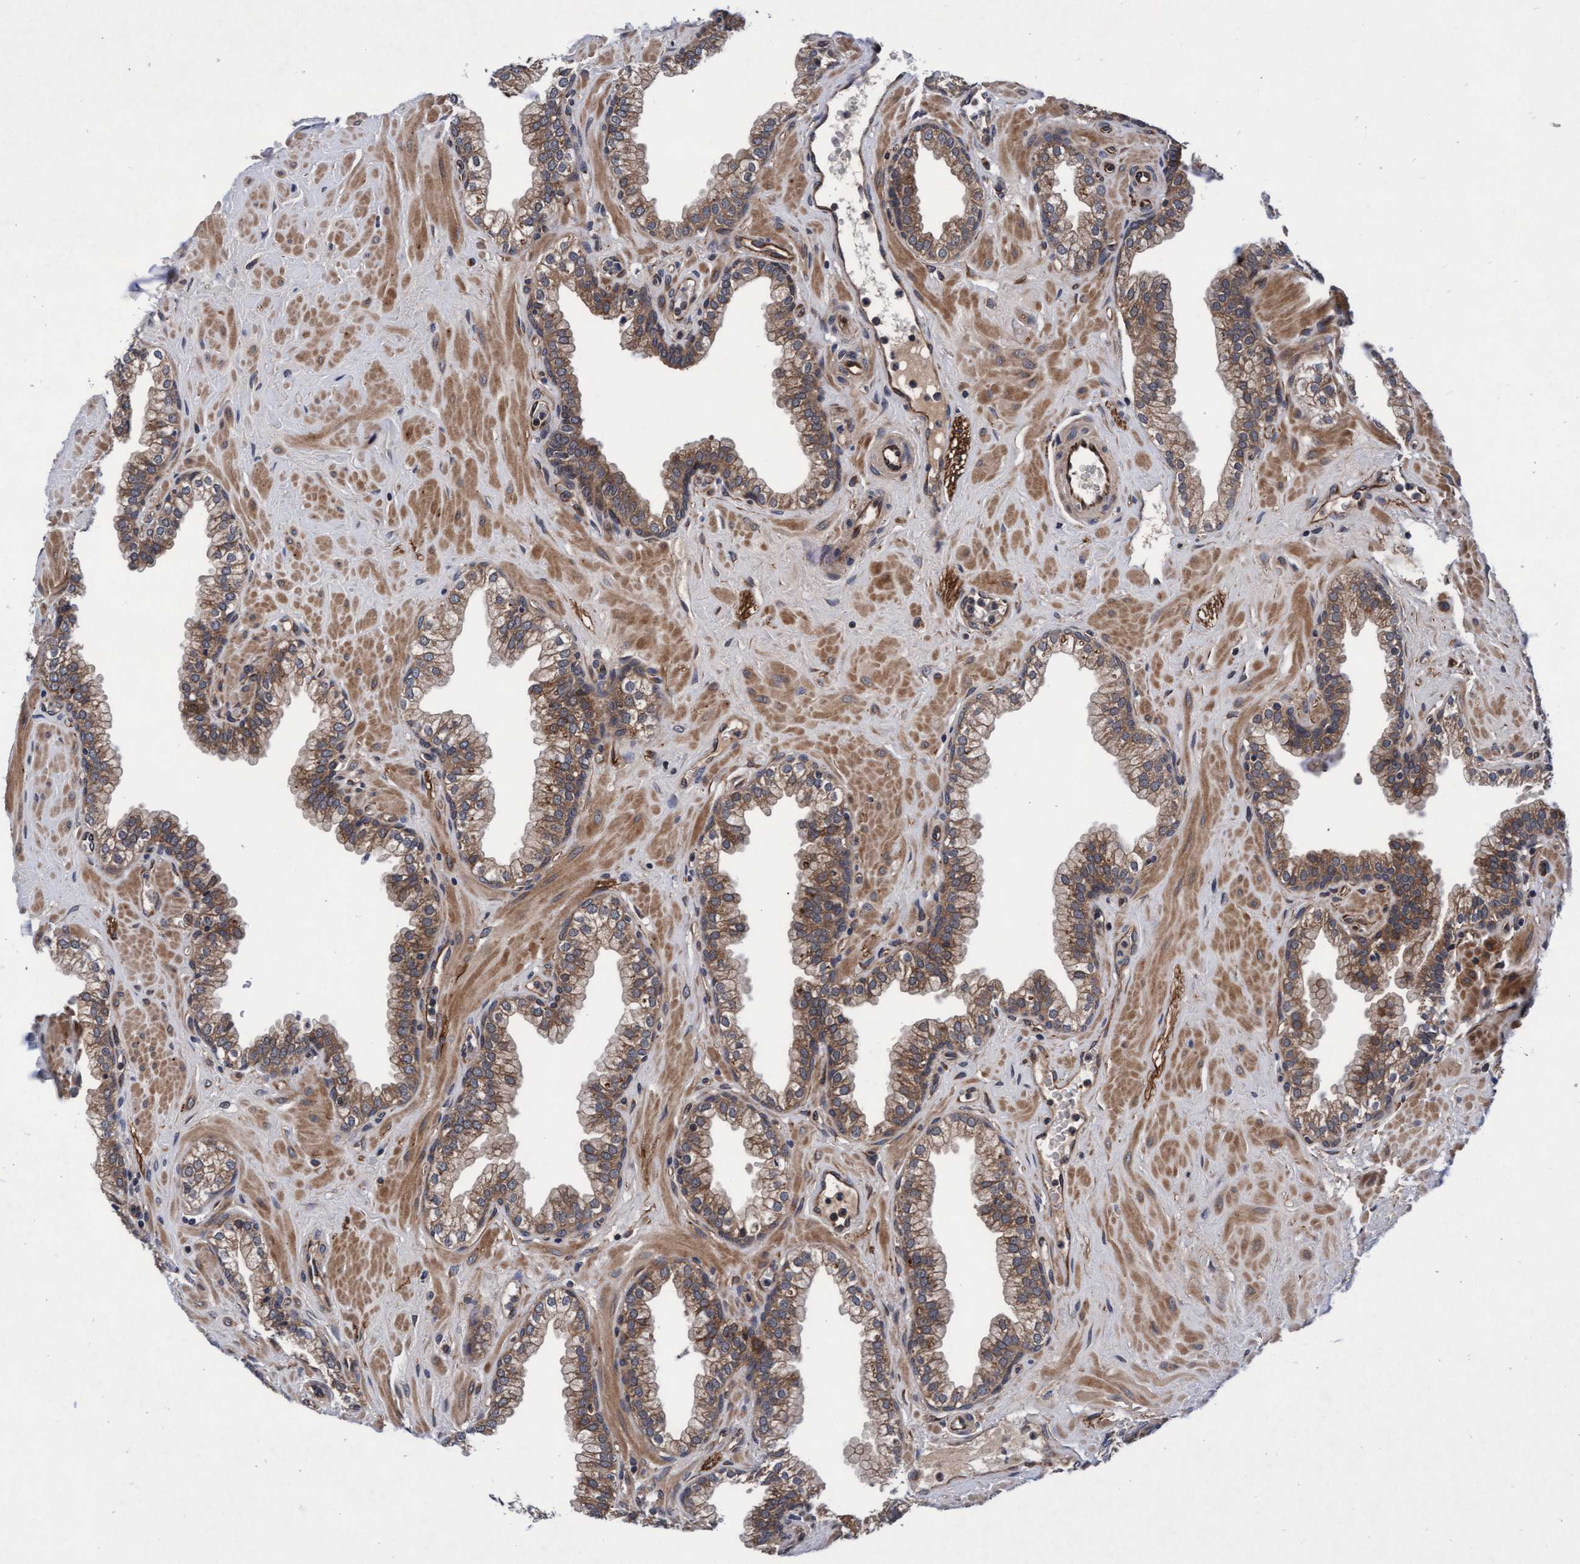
{"staining": {"intensity": "moderate", "quantity": ">75%", "location": "cytoplasmic/membranous"}, "tissue": "prostate", "cell_type": "Glandular cells", "image_type": "normal", "snomed": [{"axis": "morphology", "description": "Normal tissue, NOS"}, {"axis": "morphology", "description": "Urothelial carcinoma, Low grade"}, {"axis": "topography", "description": "Urinary bladder"}, {"axis": "topography", "description": "Prostate"}], "caption": "Immunohistochemistry (IHC) micrograph of normal prostate: prostate stained using immunohistochemistry (IHC) reveals medium levels of moderate protein expression localized specifically in the cytoplasmic/membranous of glandular cells, appearing as a cytoplasmic/membranous brown color.", "gene": "EFCAB13", "patient": {"sex": "male", "age": 60}}